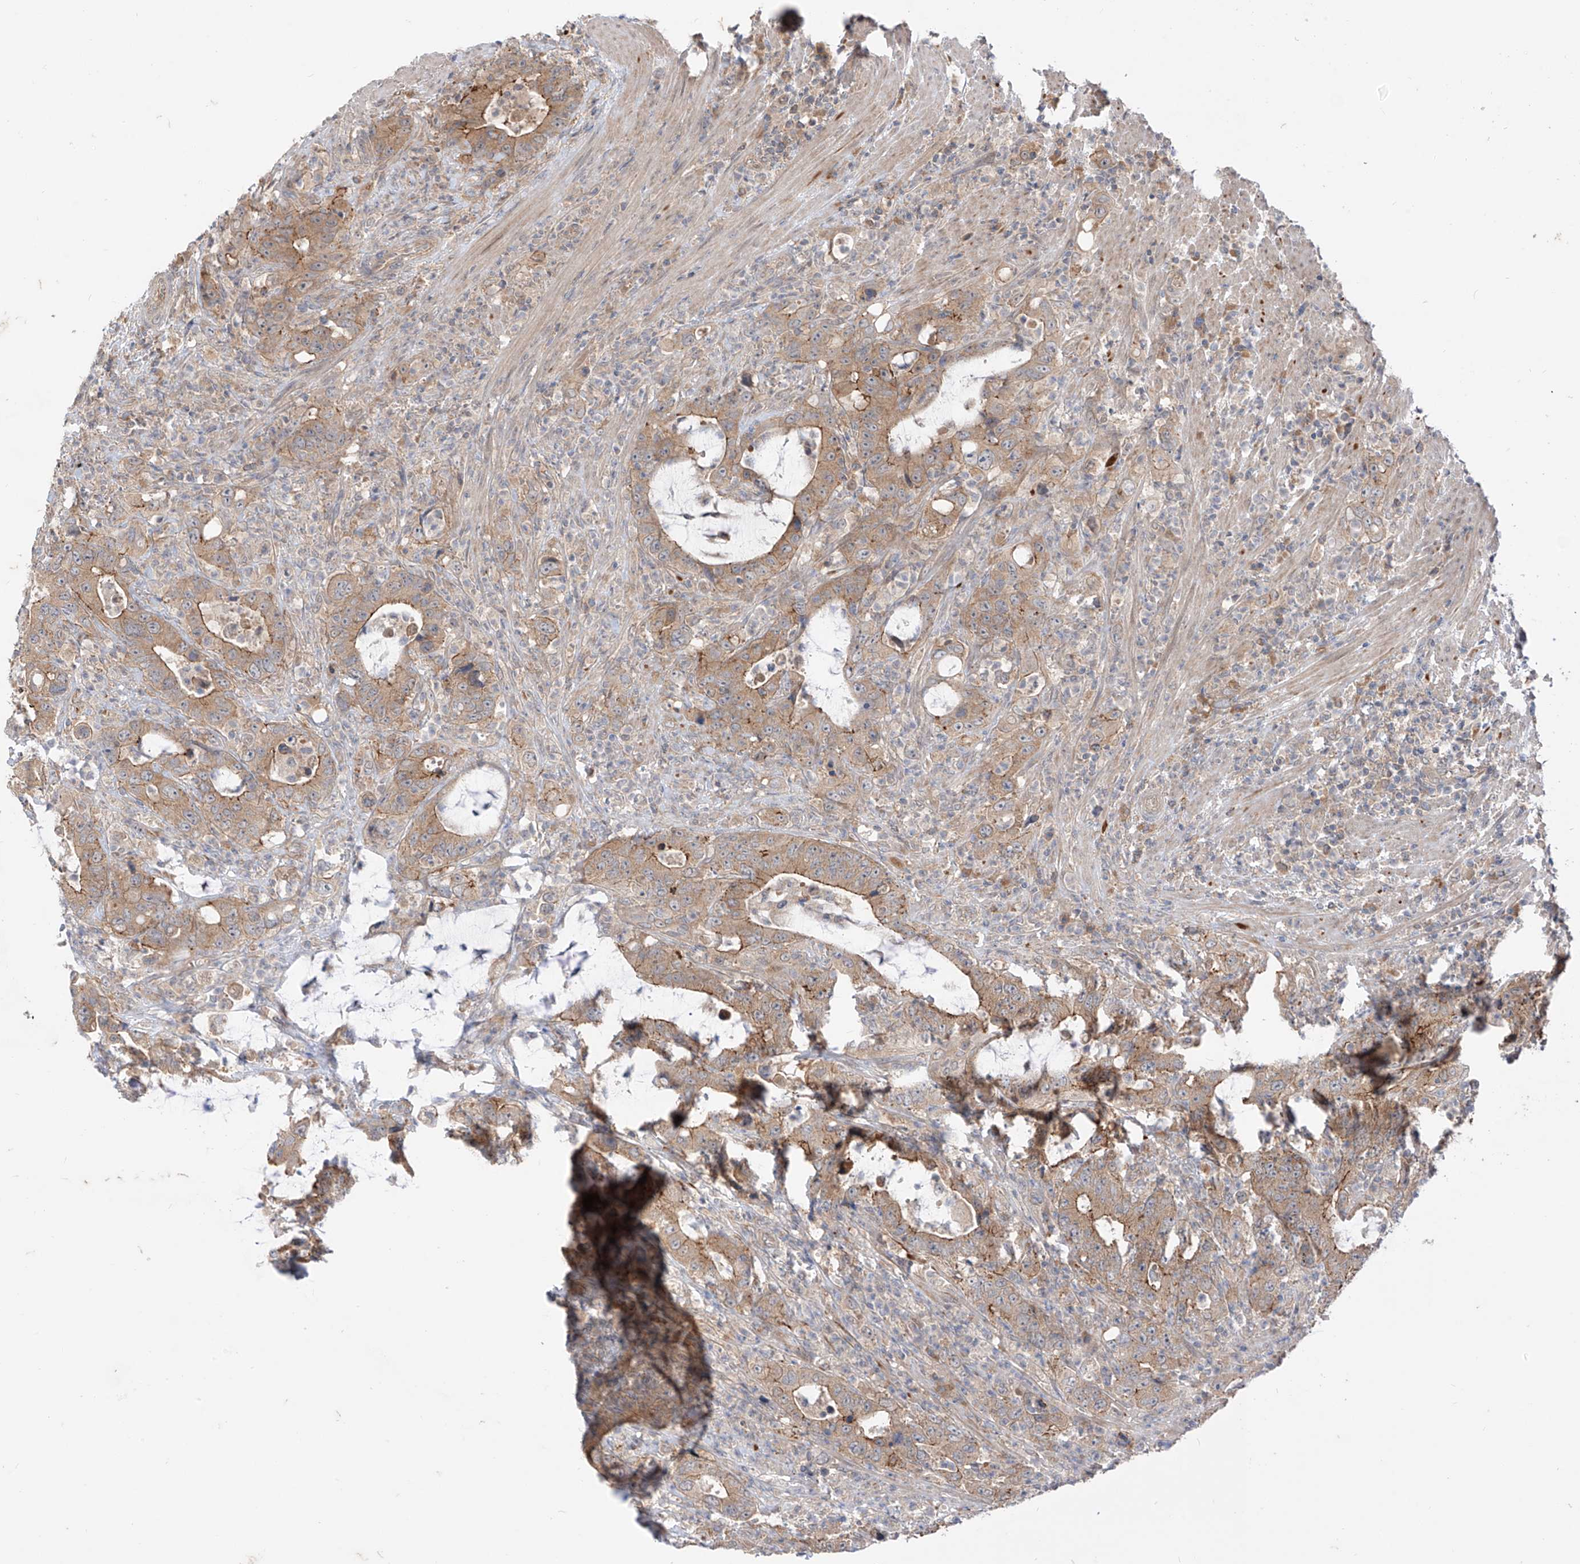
{"staining": {"intensity": "moderate", "quantity": ">75%", "location": "cytoplasmic/membranous"}, "tissue": "colorectal cancer", "cell_type": "Tumor cells", "image_type": "cancer", "snomed": [{"axis": "morphology", "description": "Adenocarcinoma, NOS"}, {"axis": "topography", "description": "Colon"}], "caption": "Moderate cytoplasmic/membranous protein staining is present in approximately >75% of tumor cells in colorectal cancer.", "gene": "MTUS2", "patient": {"sex": "female", "age": 75}}